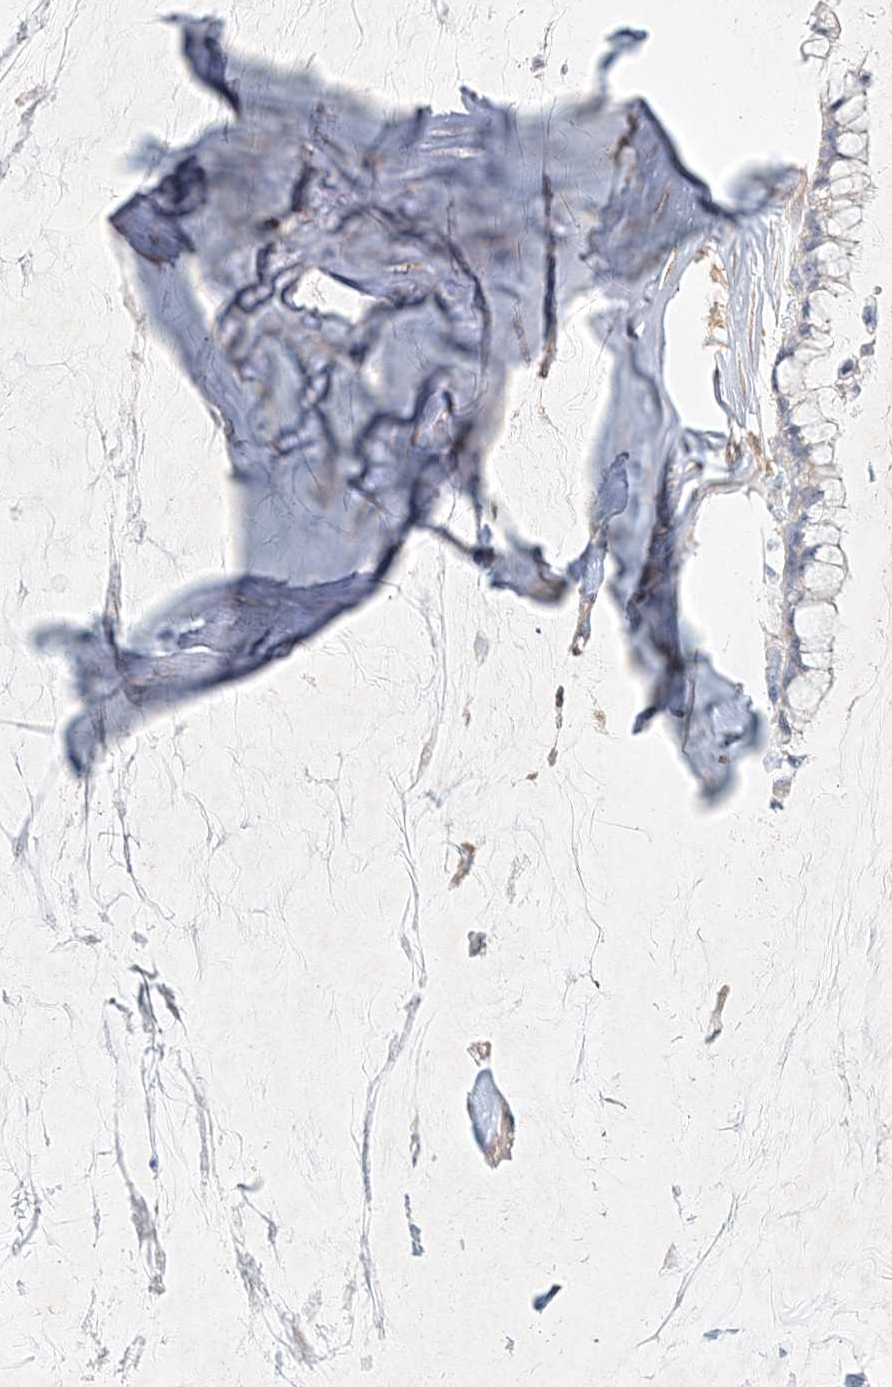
{"staining": {"intensity": "negative", "quantity": "none", "location": "none"}, "tissue": "ovarian cancer", "cell_type": "Tumor cells", "image_type": "cancer", "snomed": [{"axis": "morphology", "description": "Cystadenocarcinoma, mucinous, NOS"}, {"axis": "topography", "description": "Ovary"}], "caption": "Ovarian mucinous cystadenocarcinoma was stained to show a protein in brown. There is no significant positivity in tumor cells. Brightfield microscopy of immunohistochemistry stained with DAB (3,3'-diaminobenzidine) (brown) and hematoxylin (blue), captured at high magnification.", "gene": "STK11IP", "patient": {"sex": "female", "age": 39}}